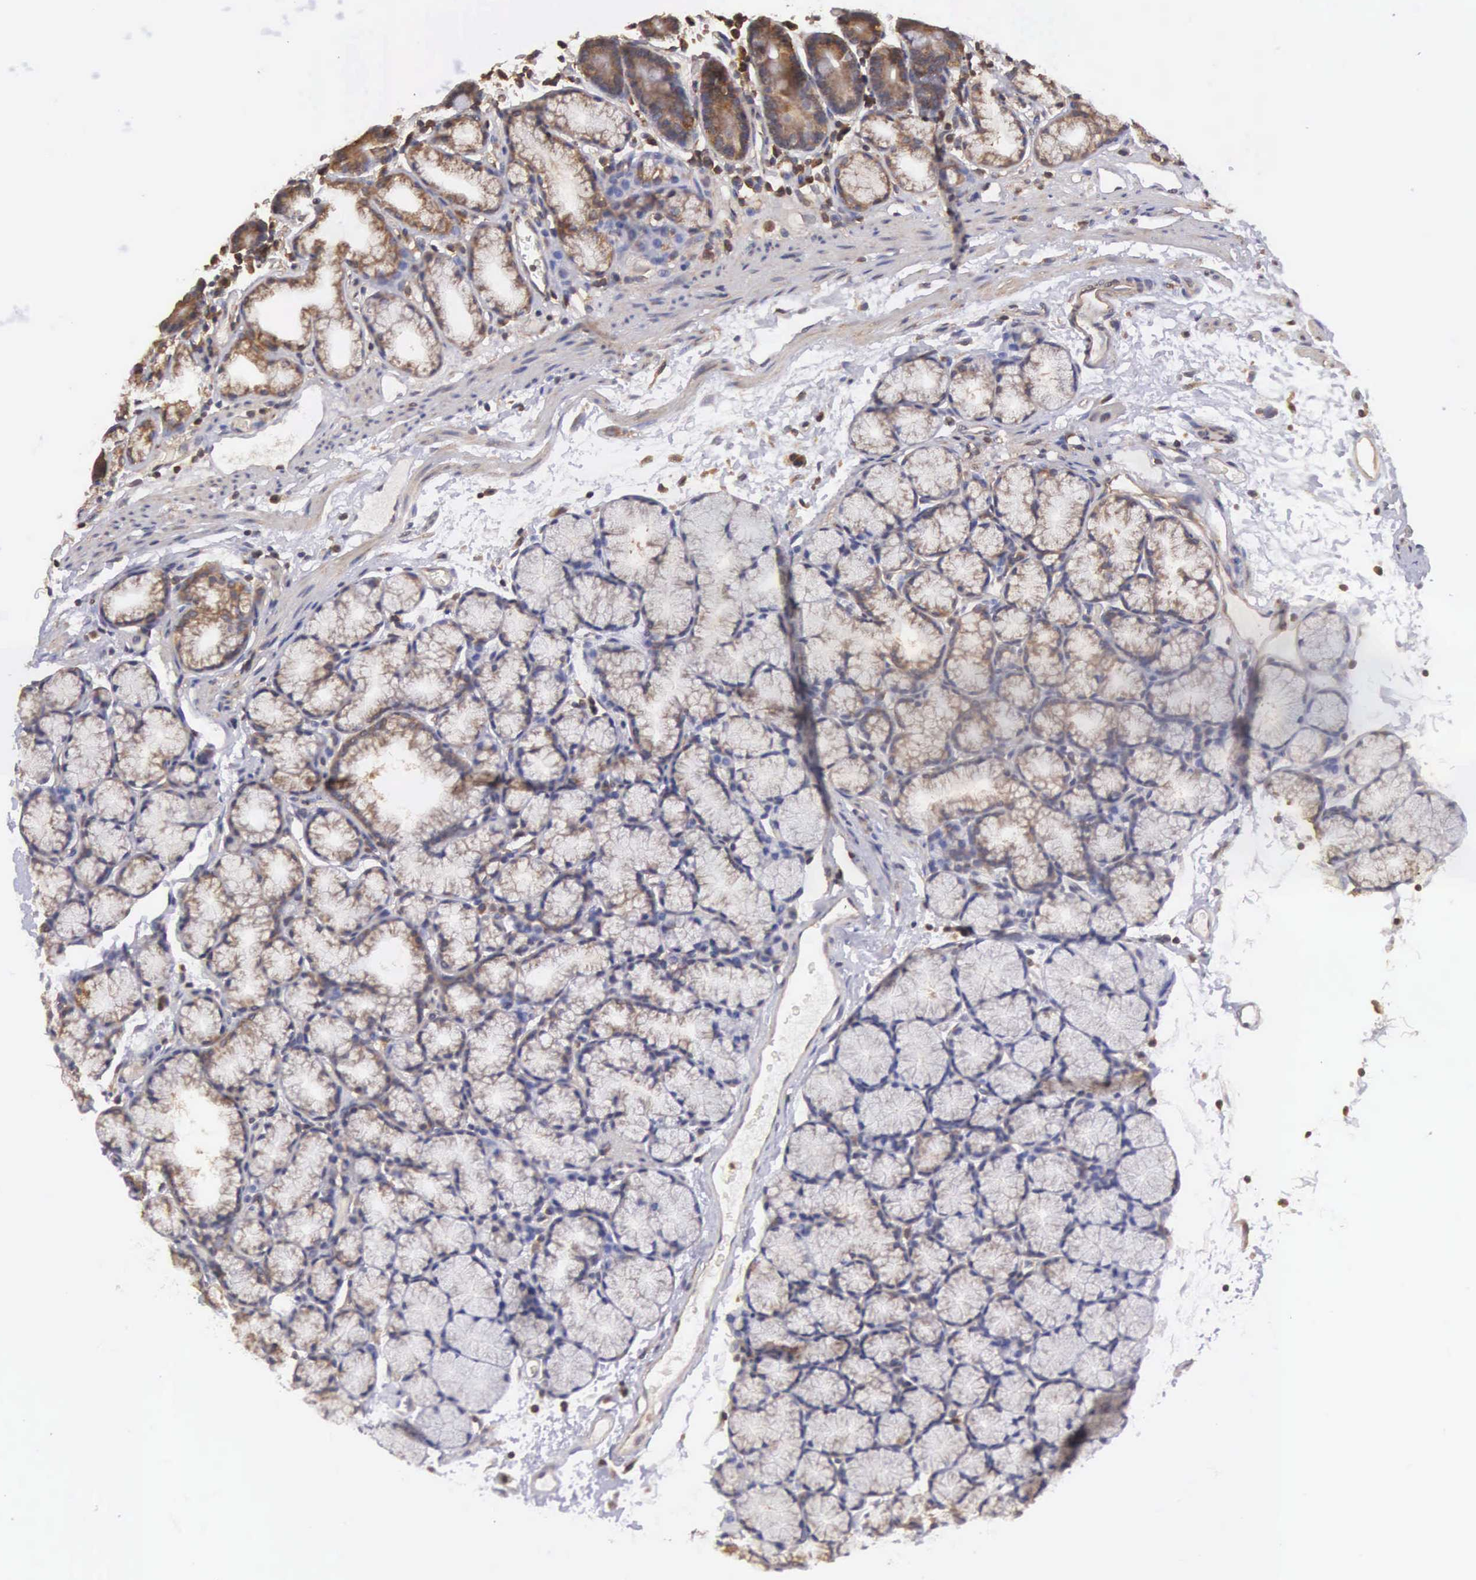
{"staining": {"intensity": "strong", "quantity": ">75%", "location": "cytoplasmic/membranous"}, "tissue": "duodenum", "cell_type": "Glandular cells", "image_type": "normal", "snomed": [{"axis": "morphology", "description": "Normal tissue, NOS"}, {"axis": "topography", "description": "Duodenum"}], "caption": "Unremarkable duodenum was stained to show a protein in brown. There is high levels of strong cytoplasmic/membranous expression in approximately >75% of glandular cells. (IHC, brightfield microscopy, high magnification).", "gene": "DHRS1", "patient": {"sex": "female", "age": 48}}